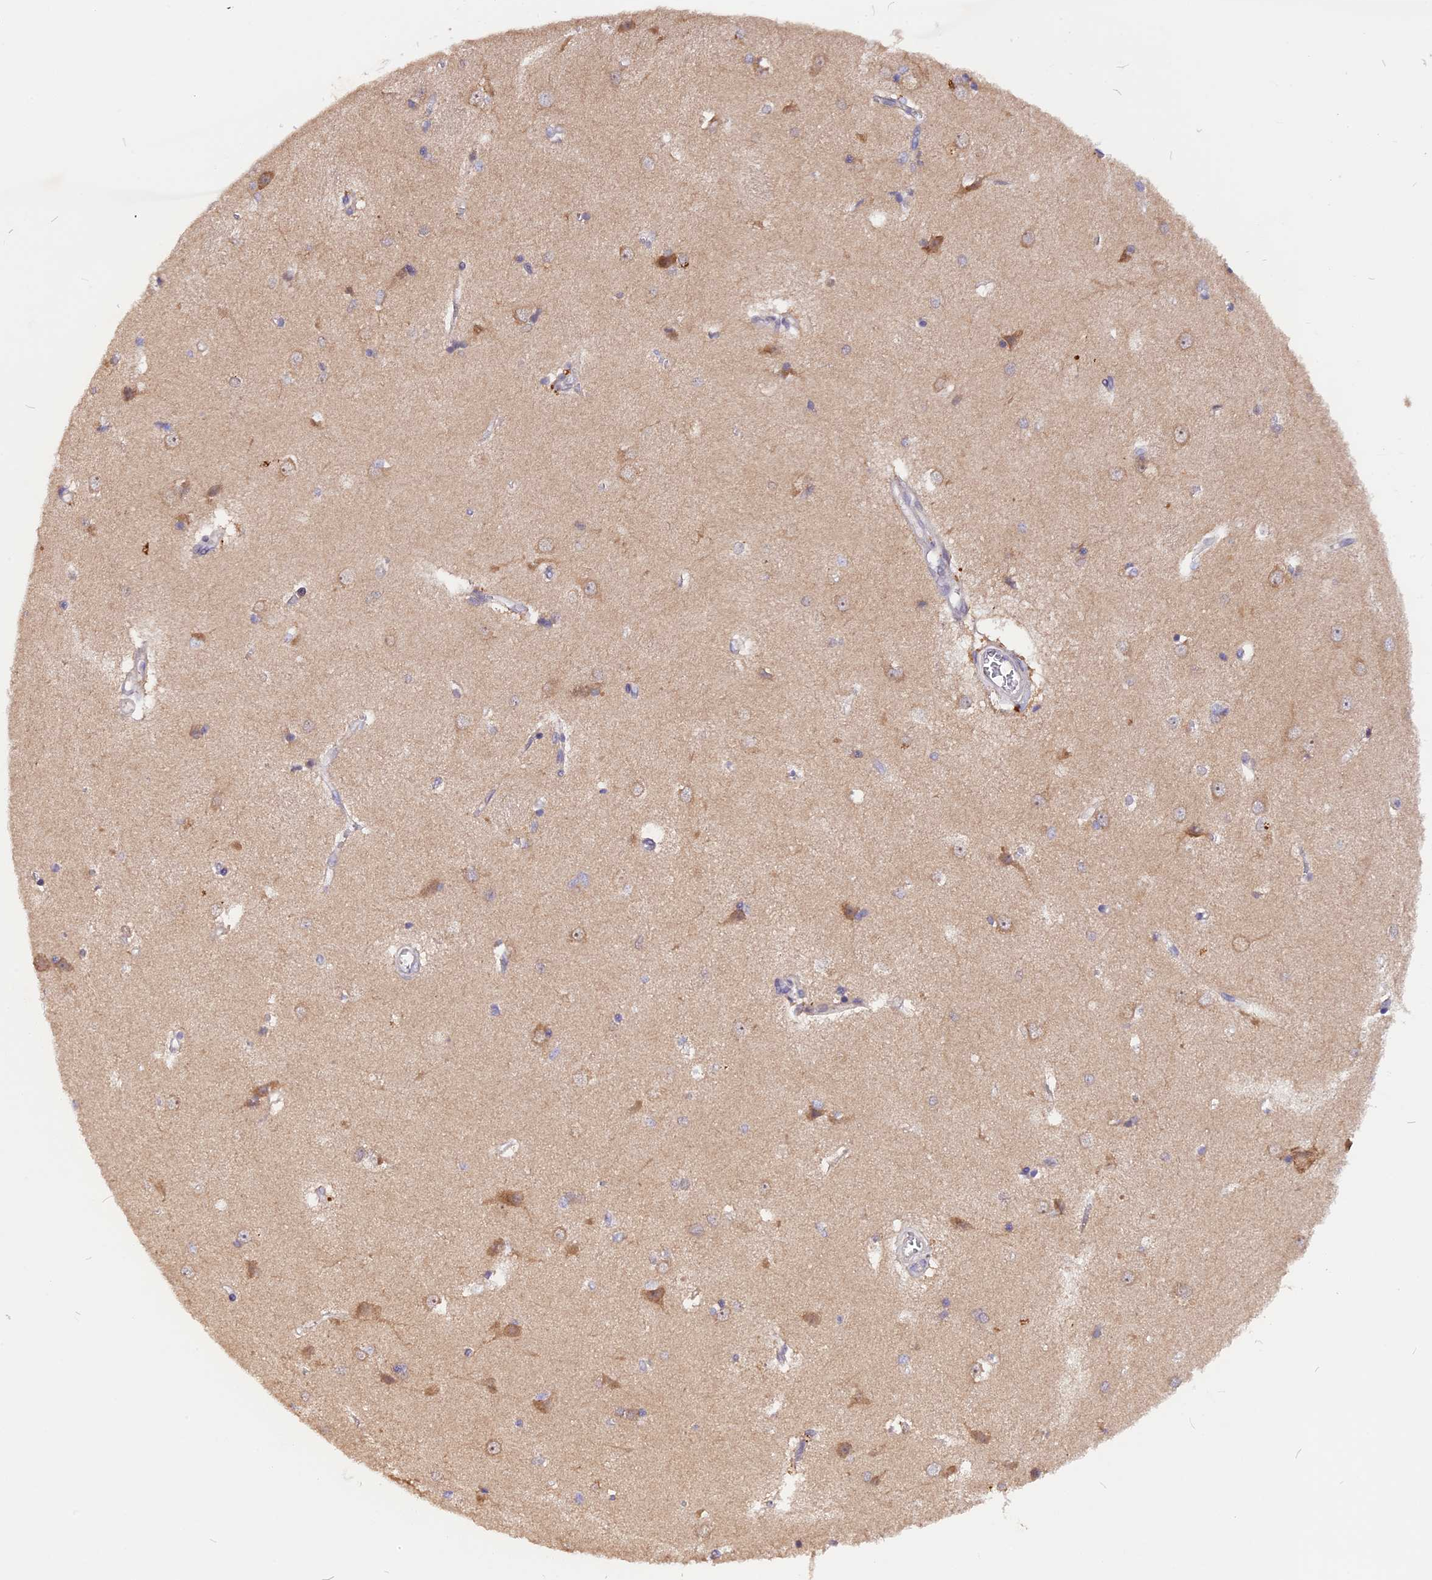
{"staining": {"intensity": "negative", "quantity": "none", "location": "none"}, "tissue": "caudate", "cell_type": "Glial cells", "image_type": "normal", "snomed": [{"axis": "morphology", "description": "Normal tissue, NOS"}, {"axis": "topography", "description": "Lateral ventricle wall"}], "caption": "IHC micrograph of normal caudate: human caudate stained with DAB (3,3'-diaminobenzidine) reveals no significant protein expression in glial cells.", "gene": "MARK4", "patient": {"sex": "male", "age": 37}}